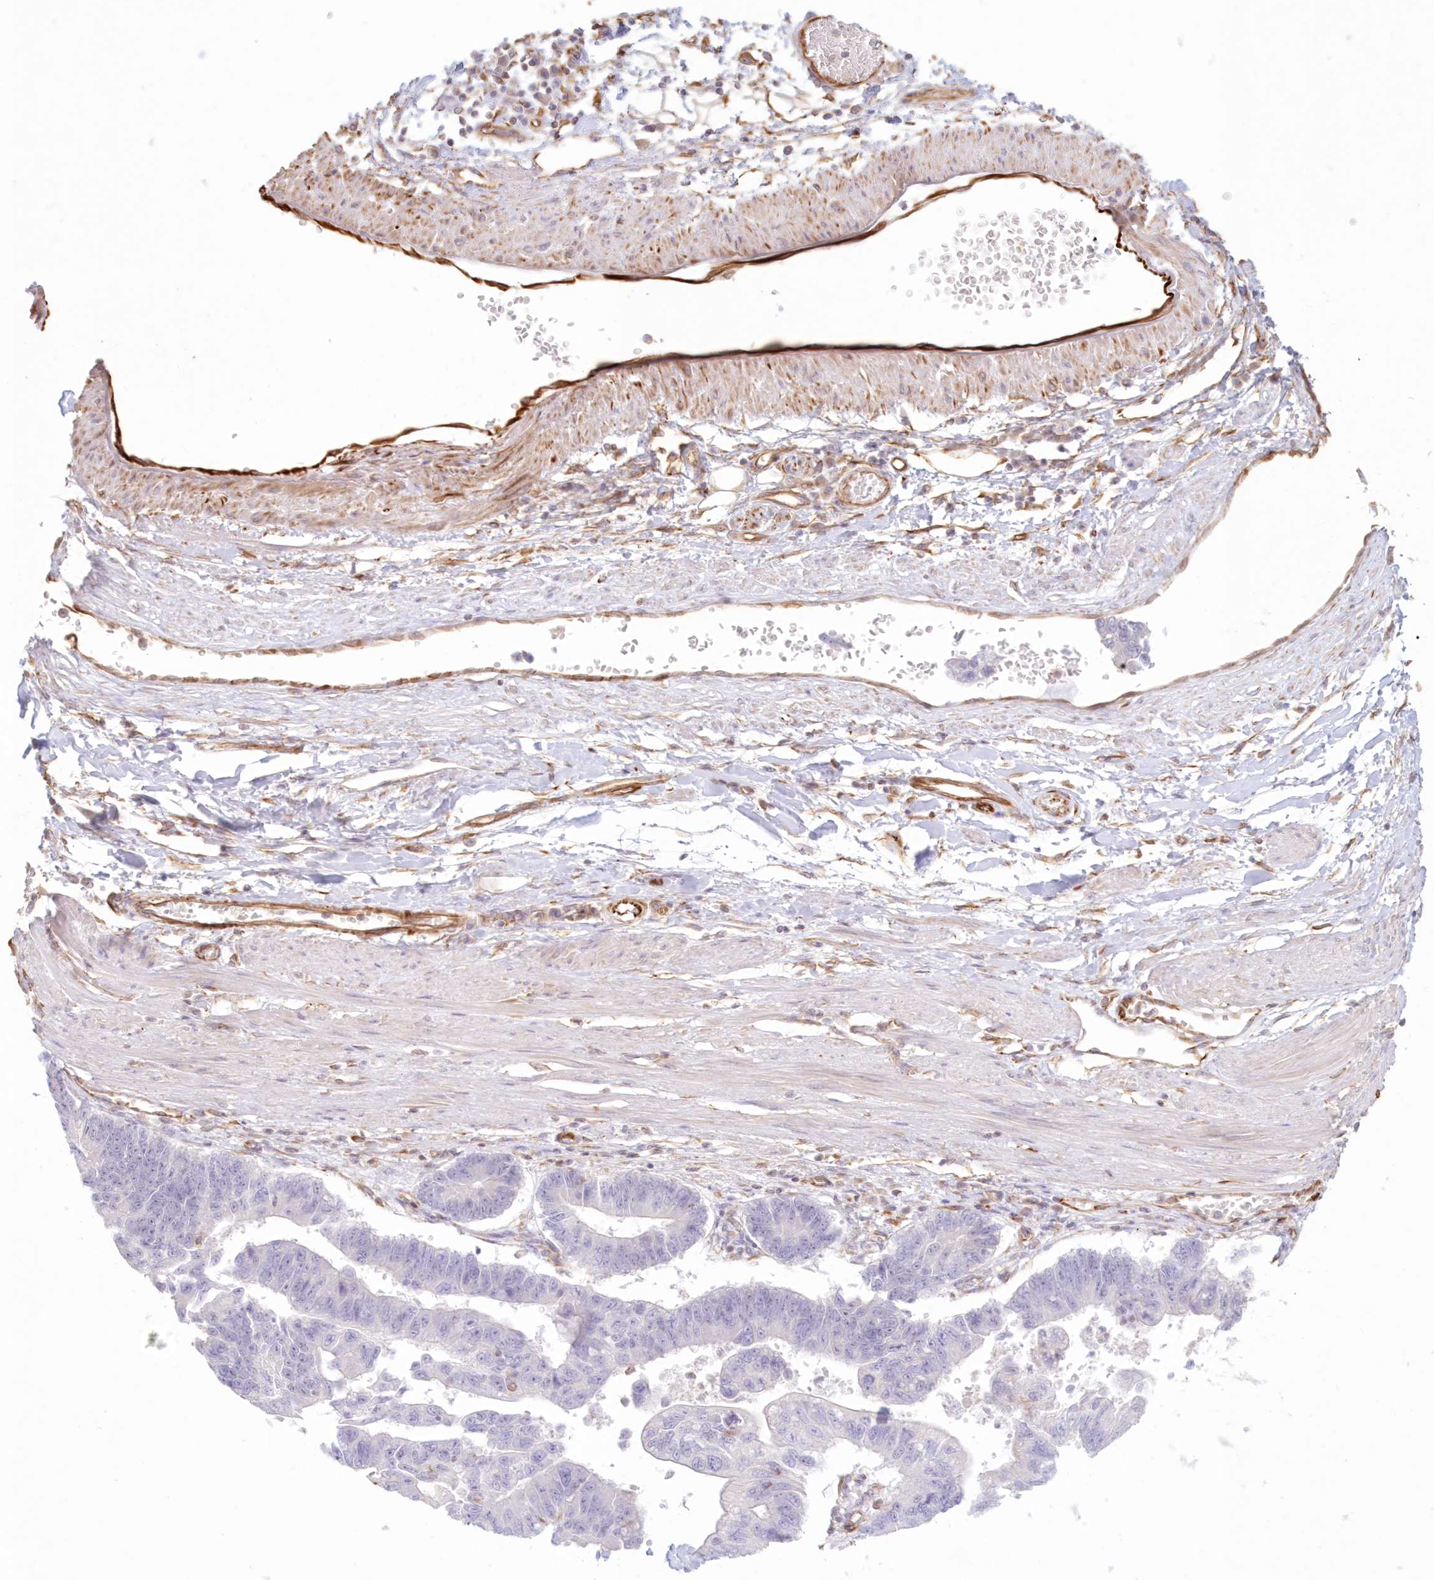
{"staining": {"intensity": "negative", "quantity": "none", "location": "none"}, "tissue": "stomach cancer", "cell_type": "Tumor cells", "image_type": "cancer", "snomed": [{"axis": "morphology", "description": "Adenocarcinoma, NOS"}, {"axis": "topography", "description": "Stomach"}], "caption": "This is an immunohistochemistry (IHC) photomicrograph of human adenocarcinoma (stomach). There is no expression in tumor cells.", "gene": "DMRTB1", "patient": {"sex": "male", "age": 59}}